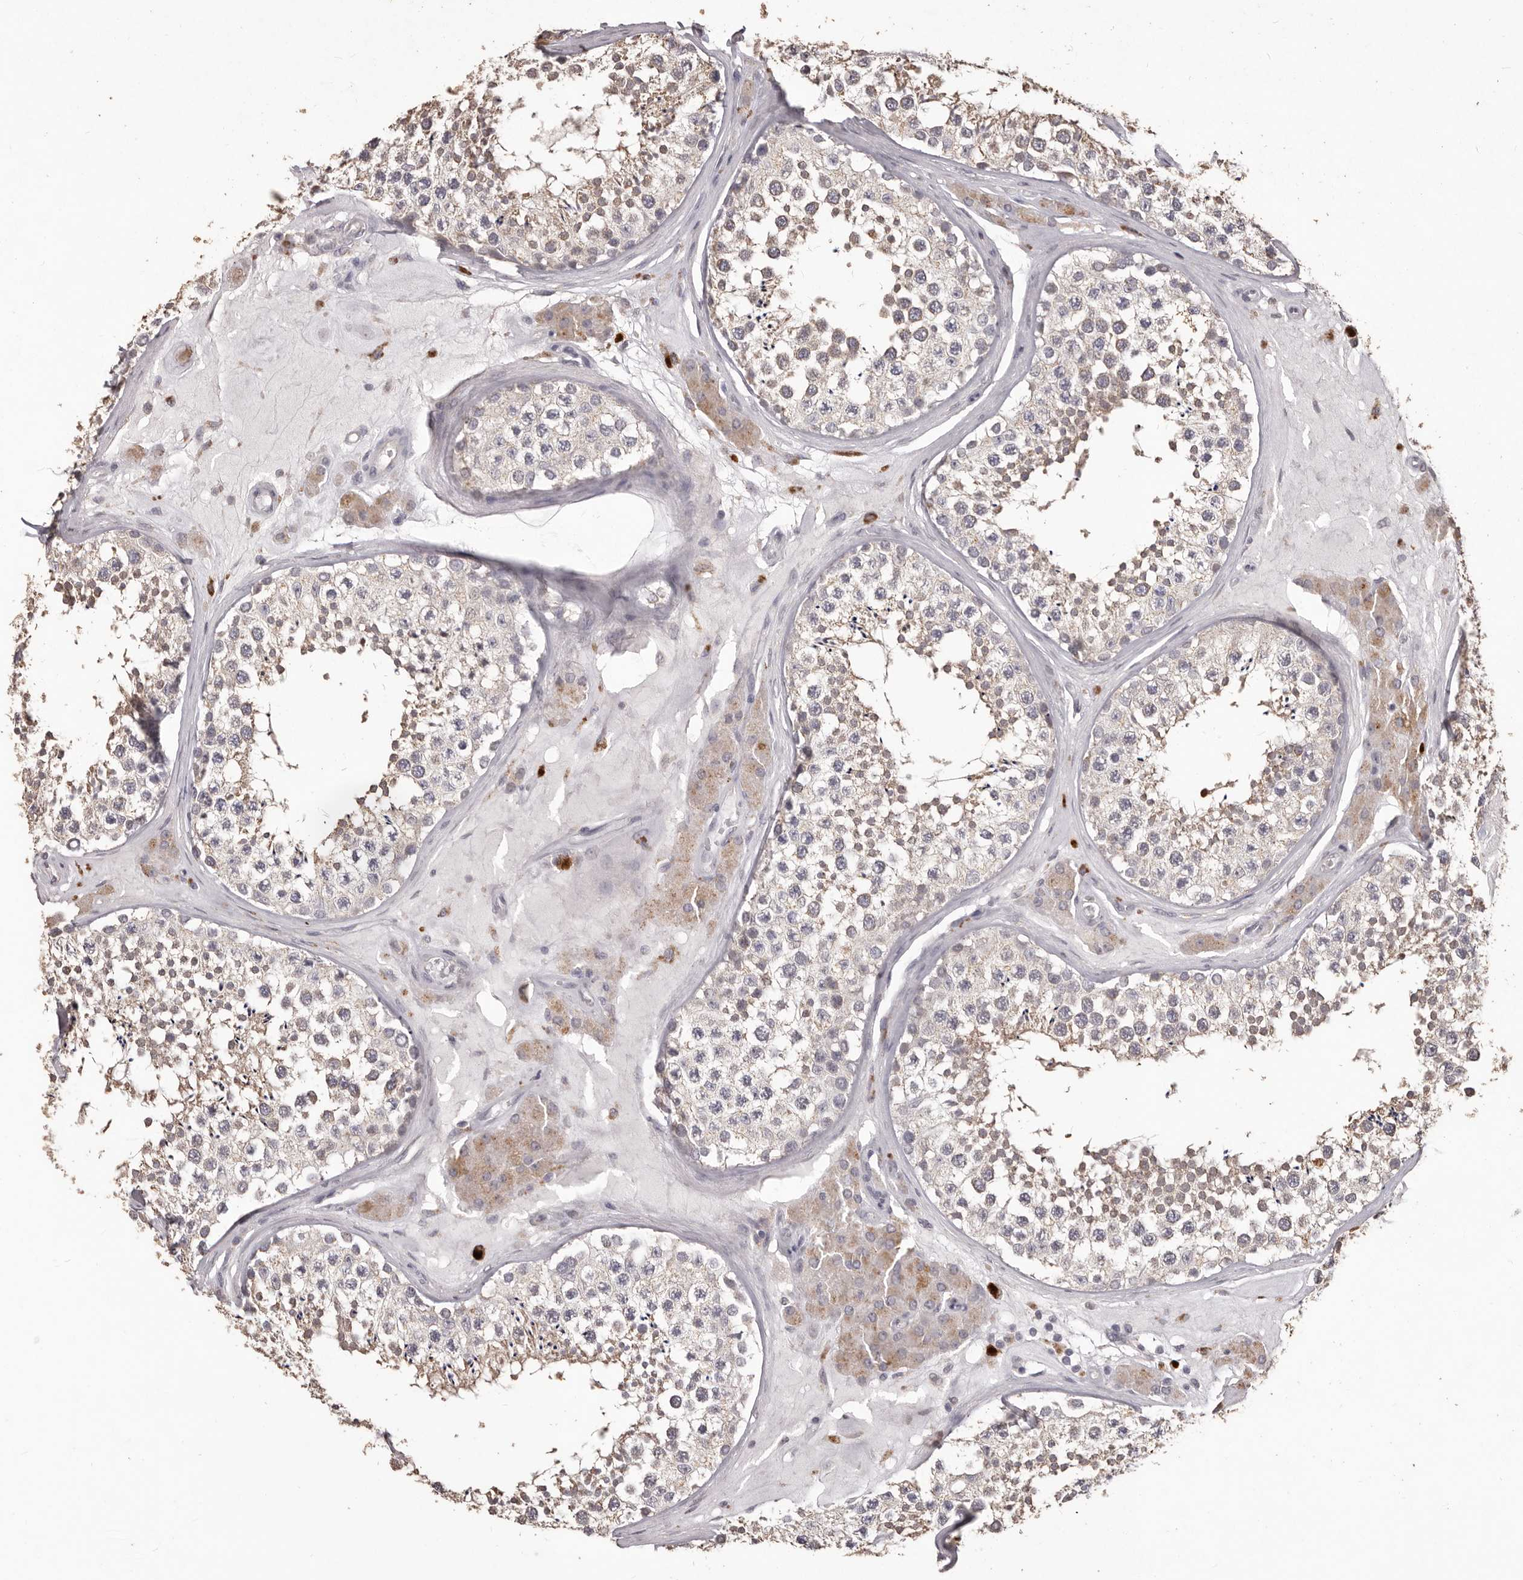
{"staining": {"intensity": "moderate", "quantity": "25%-75%", "location": "cytoplasmic/membranous"}, "tissue": "testis", "cell_type": "Cells in seminiferous ducts", "image_type": "normal", "snomed": [{"axis": "morphology", "description": "Normal tissue, NOS"}, {"axis": "topography", "description": "Testis"}], "caption": "Immunohistochemical staining of unremarkable human testis demonstrates medium levels of moderate cytoplasmic/membranous positivity in about 25%-75% of cells in seminiferous ducts.", "gene": "PRSS27", "patient": {"sex": "male", "age": 46}}